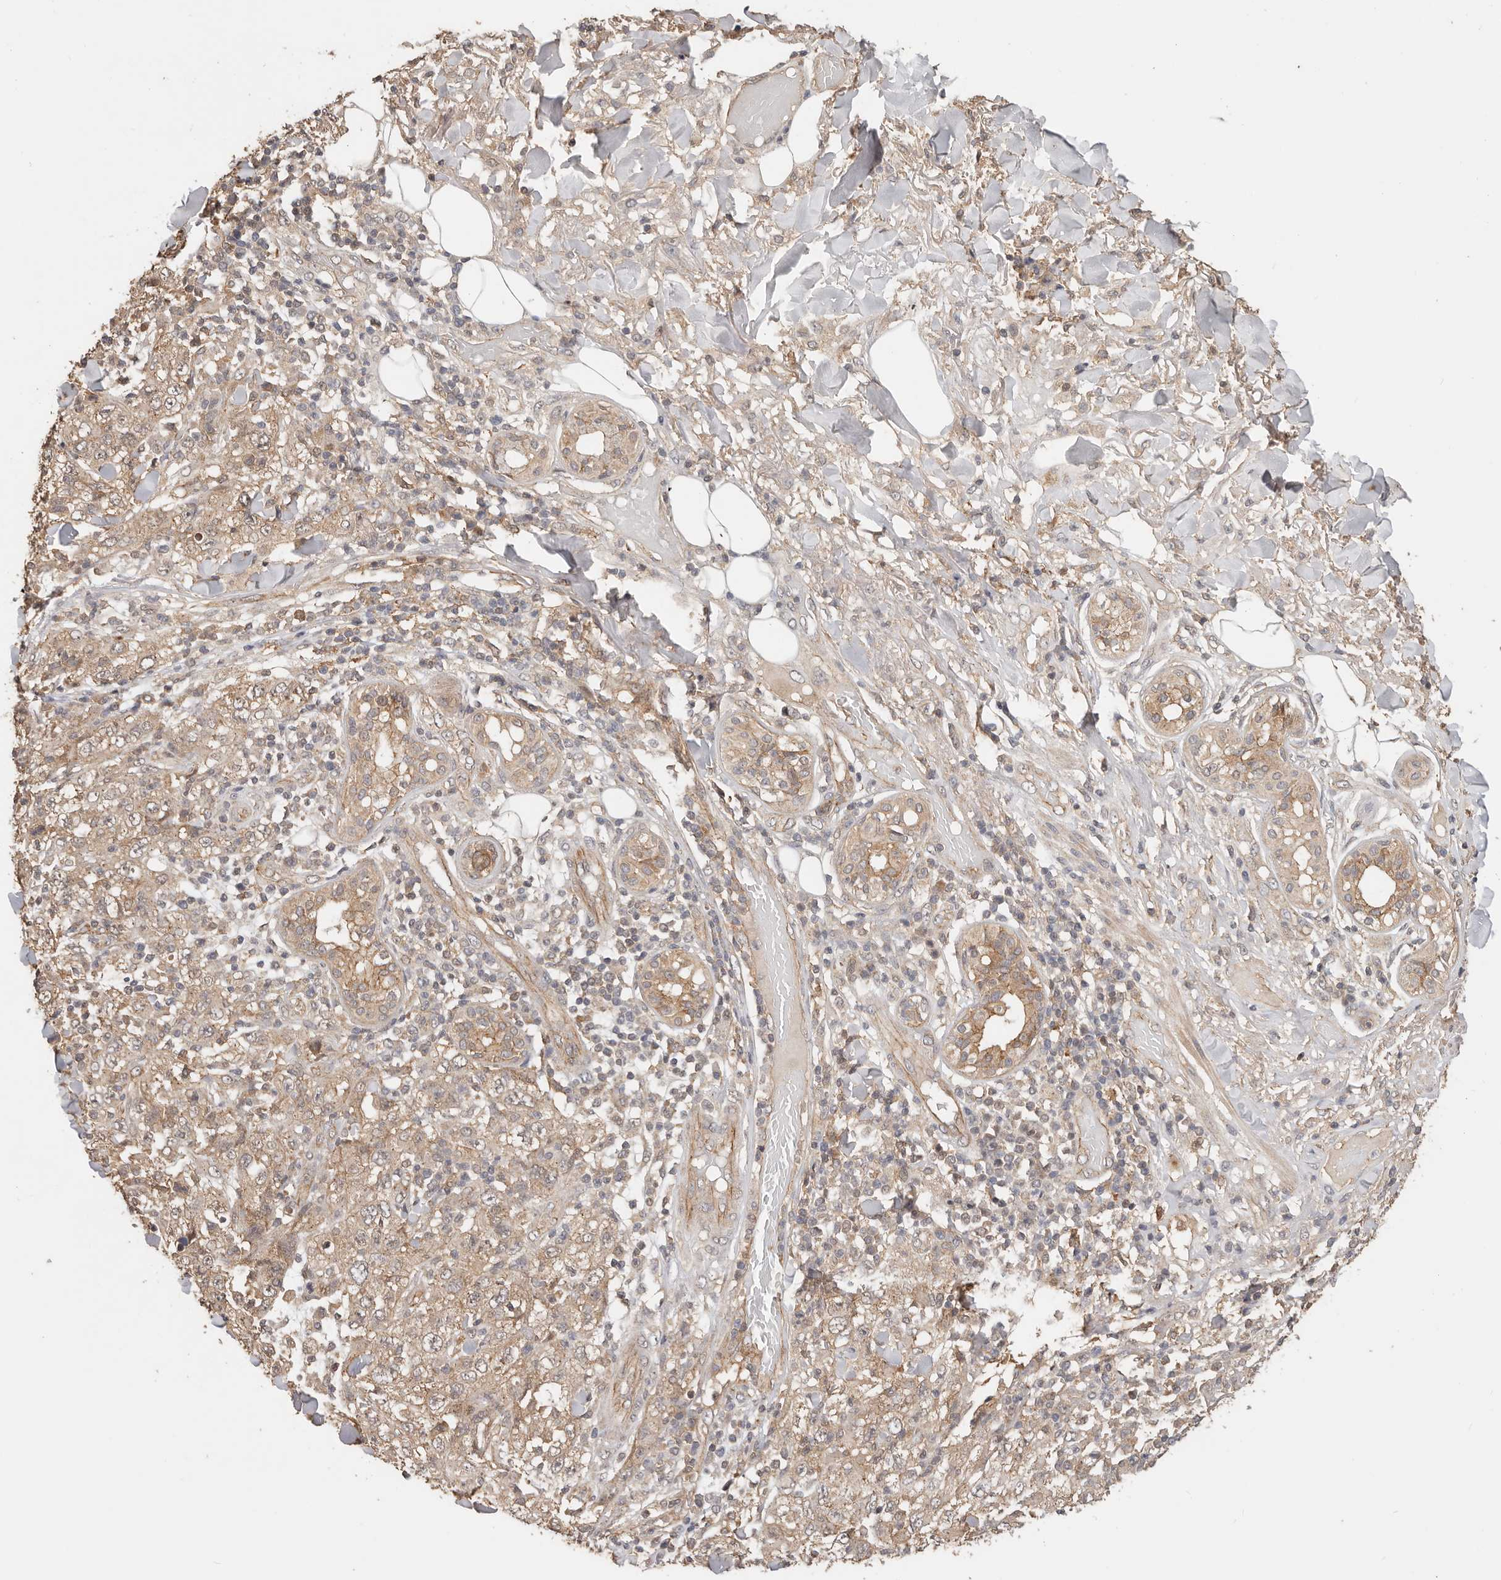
{"staining": {"intensity": "weak", "quantity": ">75%", "location": "cytoplasmic/membranous"}, "tissue": "skin cancer", "cell_type": "Tumor cells", "image_type": "cancer", "snomed": [{"axis": "morphology", "description": "Squamous cell carcinoma, NOS"}, {"axis": "topography", "description": "Skin"}], "caption": "Immunohistochemical staining of skin cancer (squamous cell carcinoma) displays low levels of weak cytoplasmic/membranous positivity in about >75% of tumor cells. The staining was performed using DAB (3,3'-diaminobenzidine) to visualize the protein expression in brown, while the nuclei were stained in blue with hematoxylin (Magnification: 20x).", "gene": "AFDN", "patient": {"sex": "female", "age": 88}}